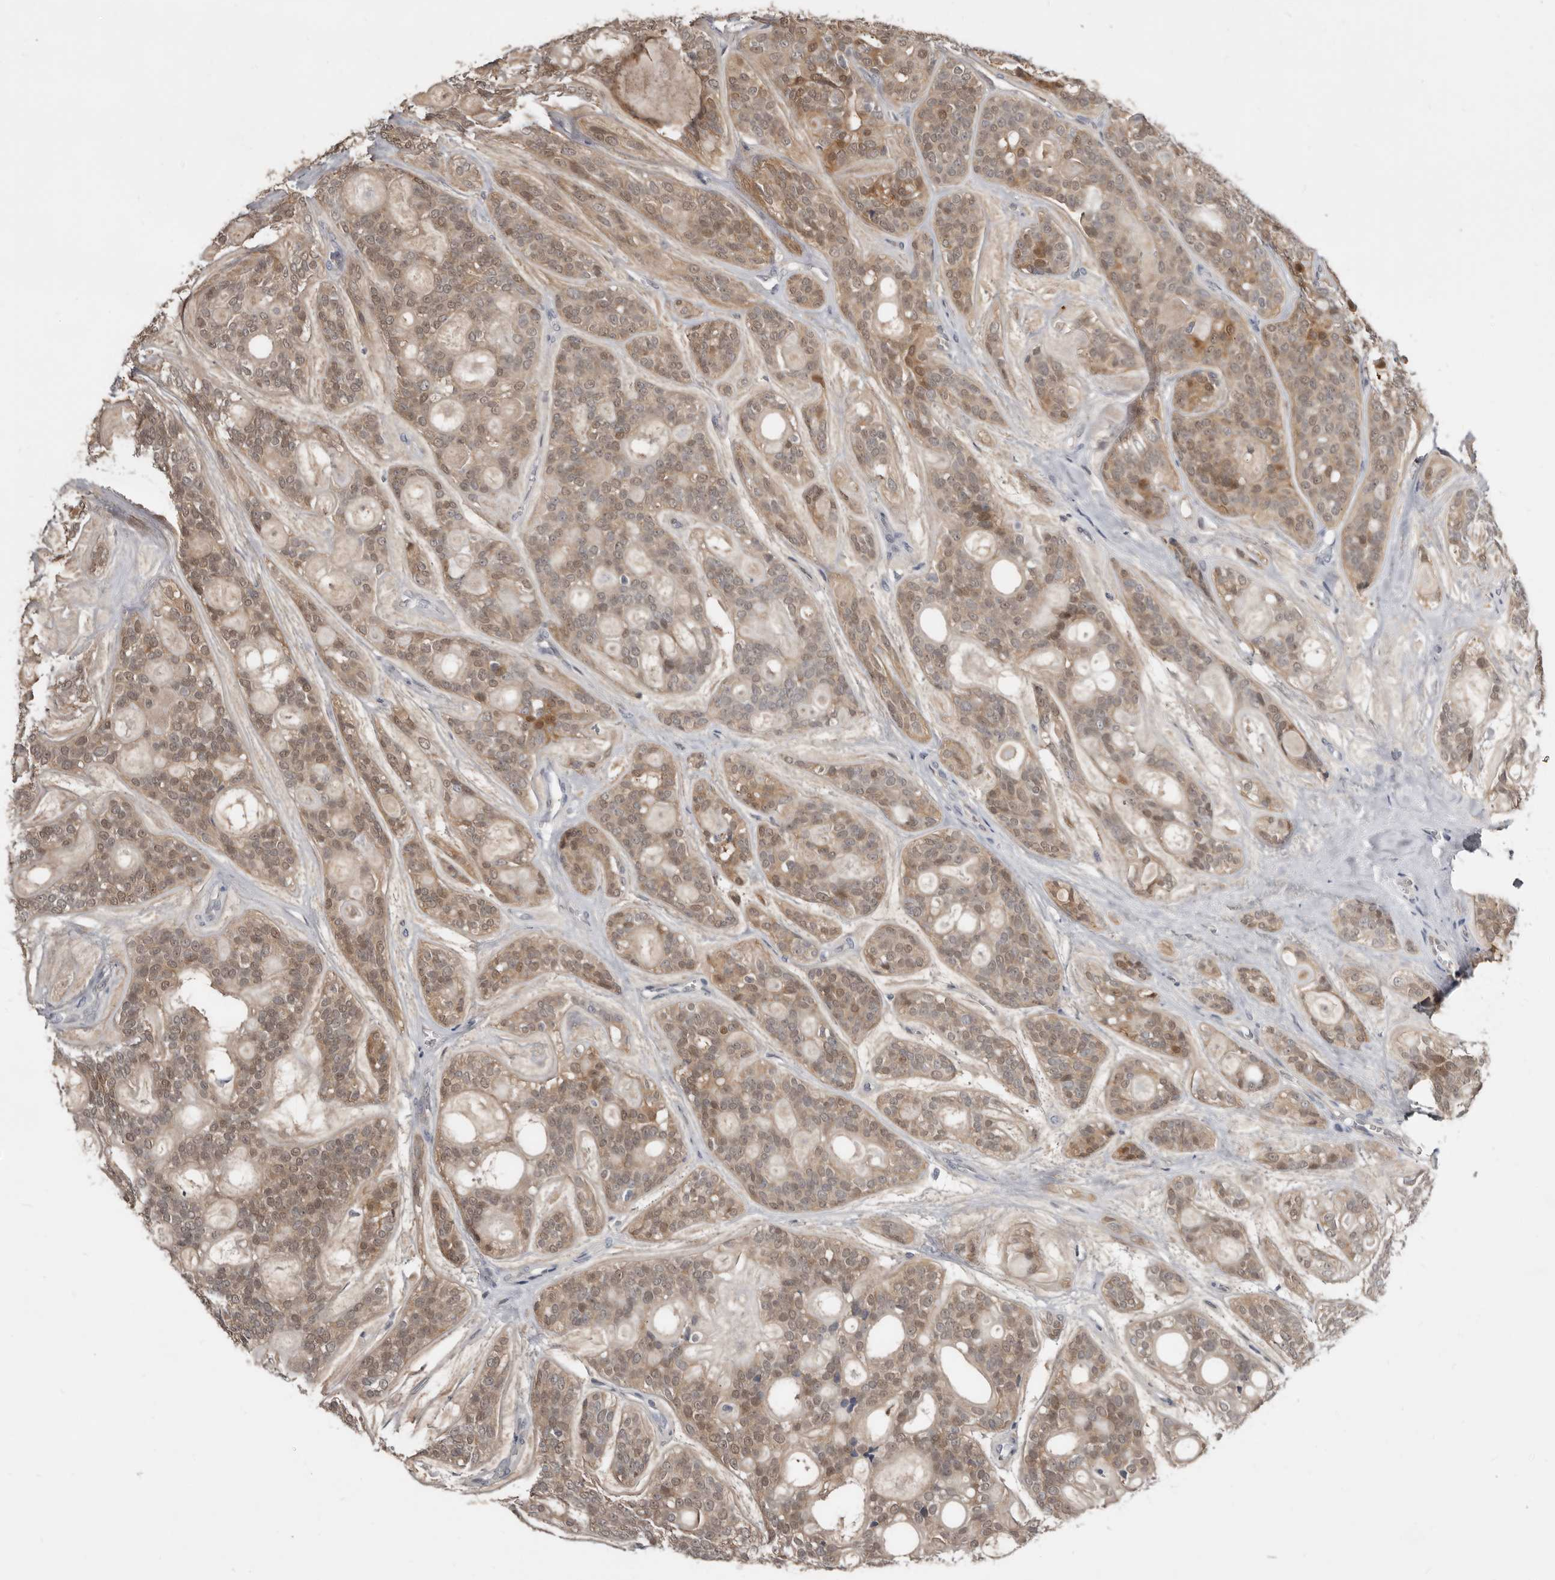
{"staining": {"intensity": "moderate", "quantity": ">75%", "location": "cytoplasmic/membranous,nuclear"}, "tissue": "head and neck cancer", "cell_type": "Tumor cells", "image_type": "cancer", "snomed": [{"axis": "morphology", "description": "Adenocarcinoma, NOS"}, {"axis": "topography", "description": "Head-Neck"}], "caption": "High-power microscopy captured an IHC image of head and neck cancer (adenocarcinoma), revealing moderate cytoplasmic/membranous and nuclear staining in about >75% of tumor cells.", "gene": "RBKS", "patient": {"sex": "male", "age": 66}}